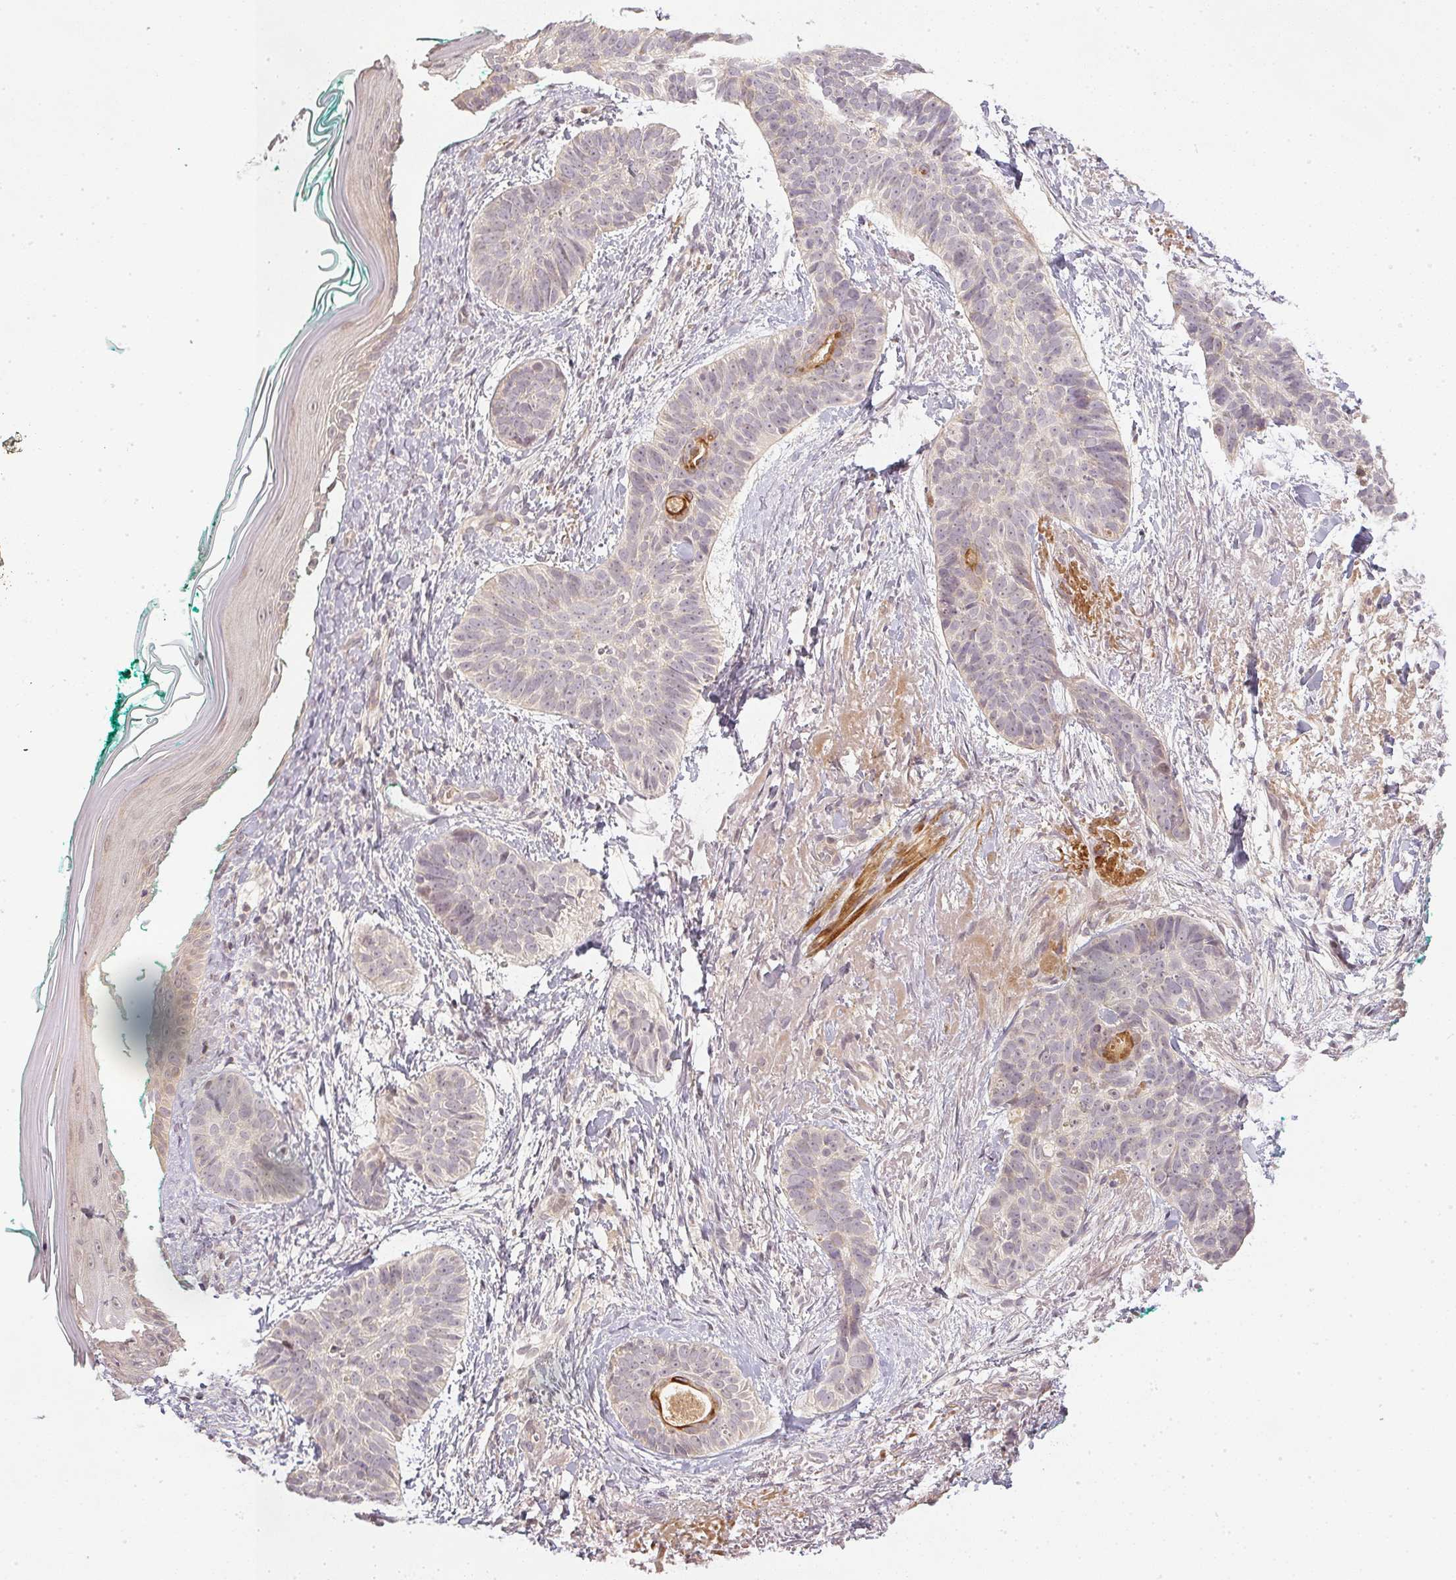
{"staining": {"intensity": "negative", "quantity": "none", "location": "none"}, "tissue": "skin cancer", "cell_type": "Tumor cells", "image_type": "cancer", "snomed": [{"axis": "morphology", "description": "Basal cell carcinoma"}, {"axis": "topography", "description": "Skin"}, {"axis": "topography", "description": "Skin of face"}, {"axis": "topography", "description": "Skin of nose"}], "caption": "The micrograph shows no staining of tumor cells in skin cancer (basal cell carcinoma).", "gene": "SERPINE1", "patient": {"sex": "female", "age": 86}}